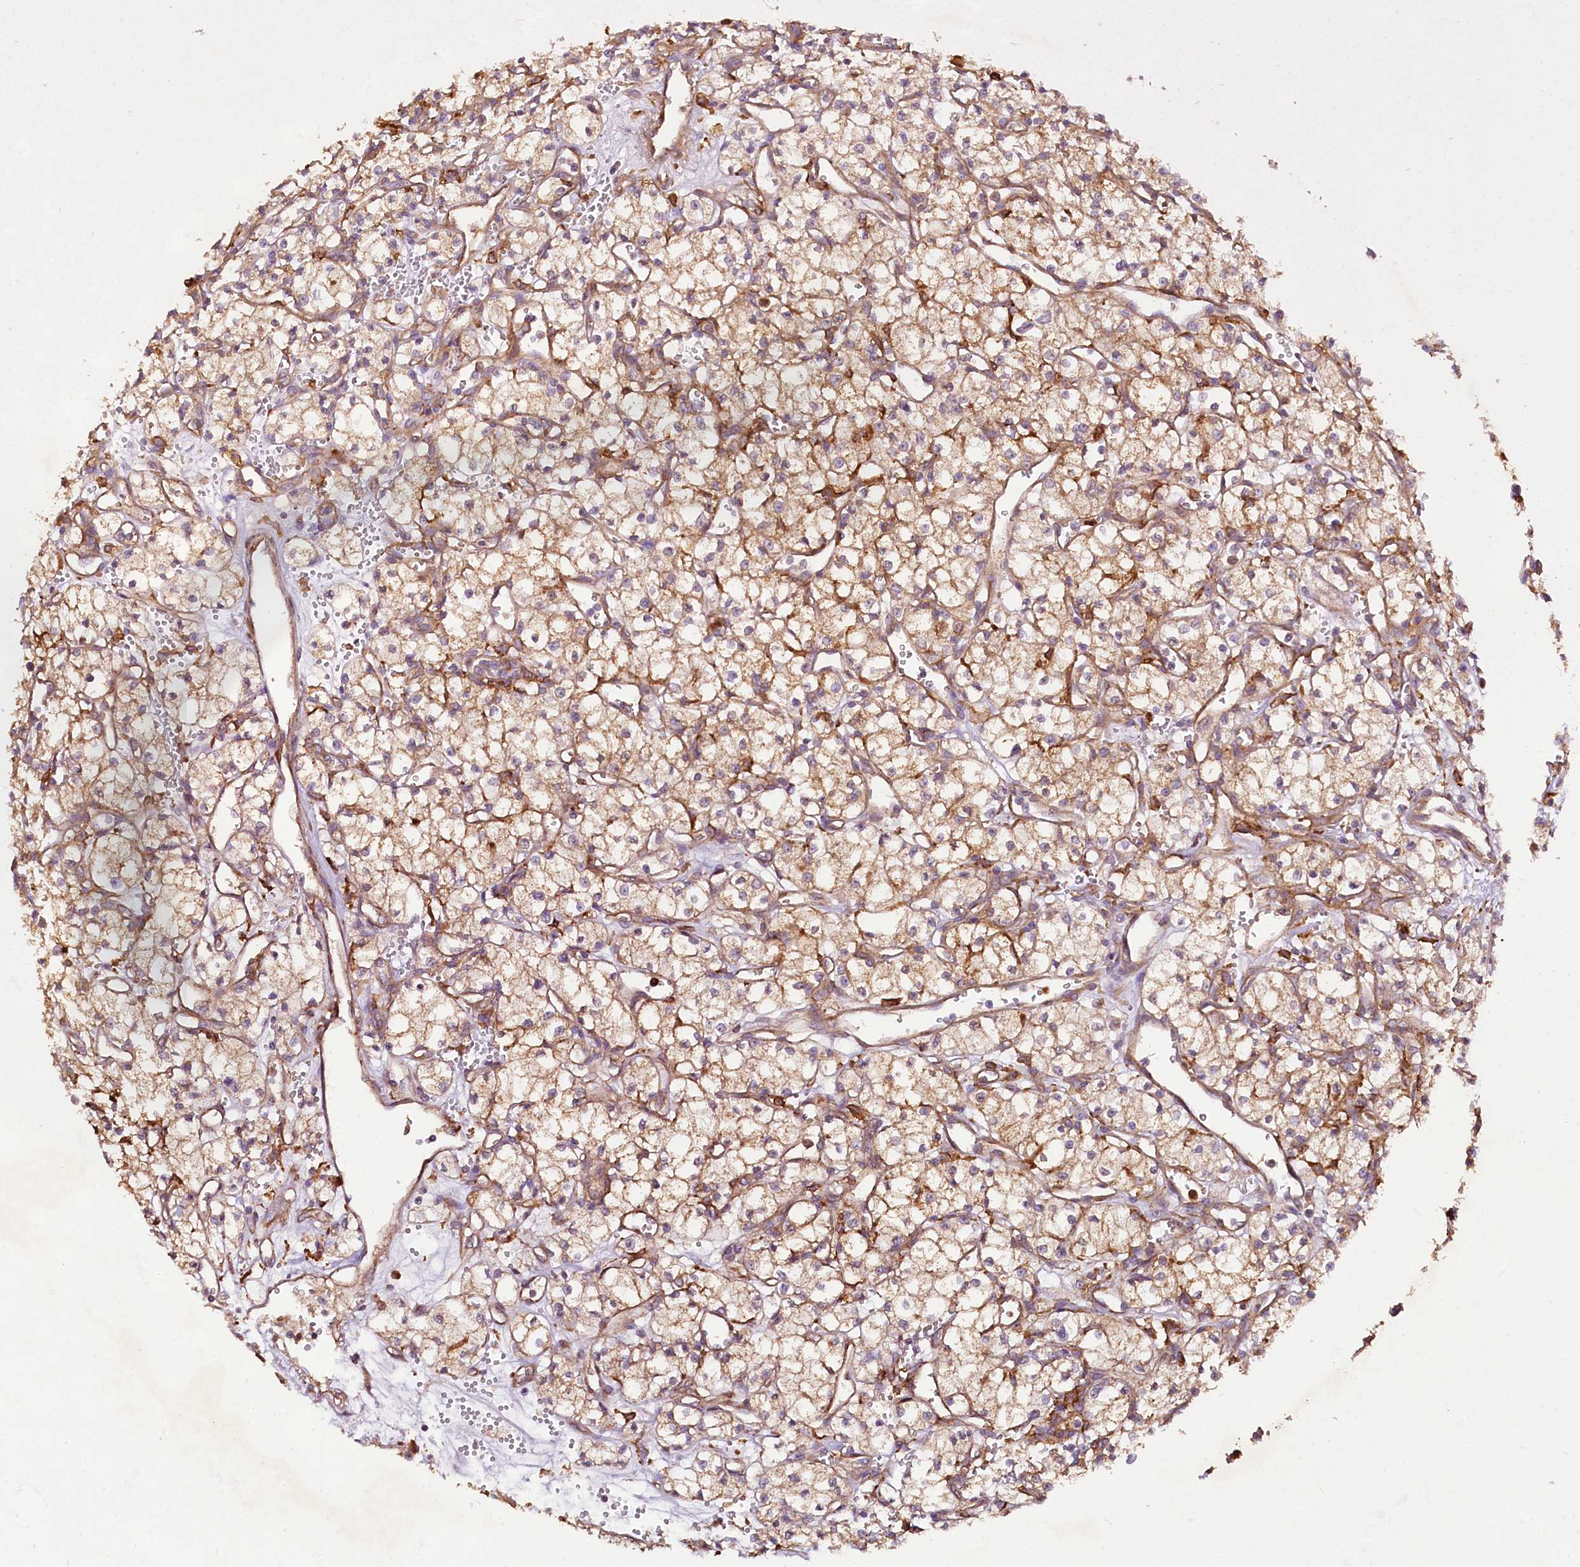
{"staining": {"intensity": "weak", "quantity": "25%-75%", "location": "cytoplasmic/membranous"}, "tissue": "renal cancer", "cell_type": "Tumor cells", "image_type": "cancer", "snomed": [{"axis": "morphology", "description": "Adenocarcinoma, NOS"}, {"axis": "topography", "description": "Kidney"}], "caption": "The image displays immunohistochemical staining of renal adenocarcinoma. There is weak cytoplasmic/membranous staining is identified in about 25%-75% of tumor cells.", "gene": "CSAD", "patient": {"sex": "male", "age": 59}}